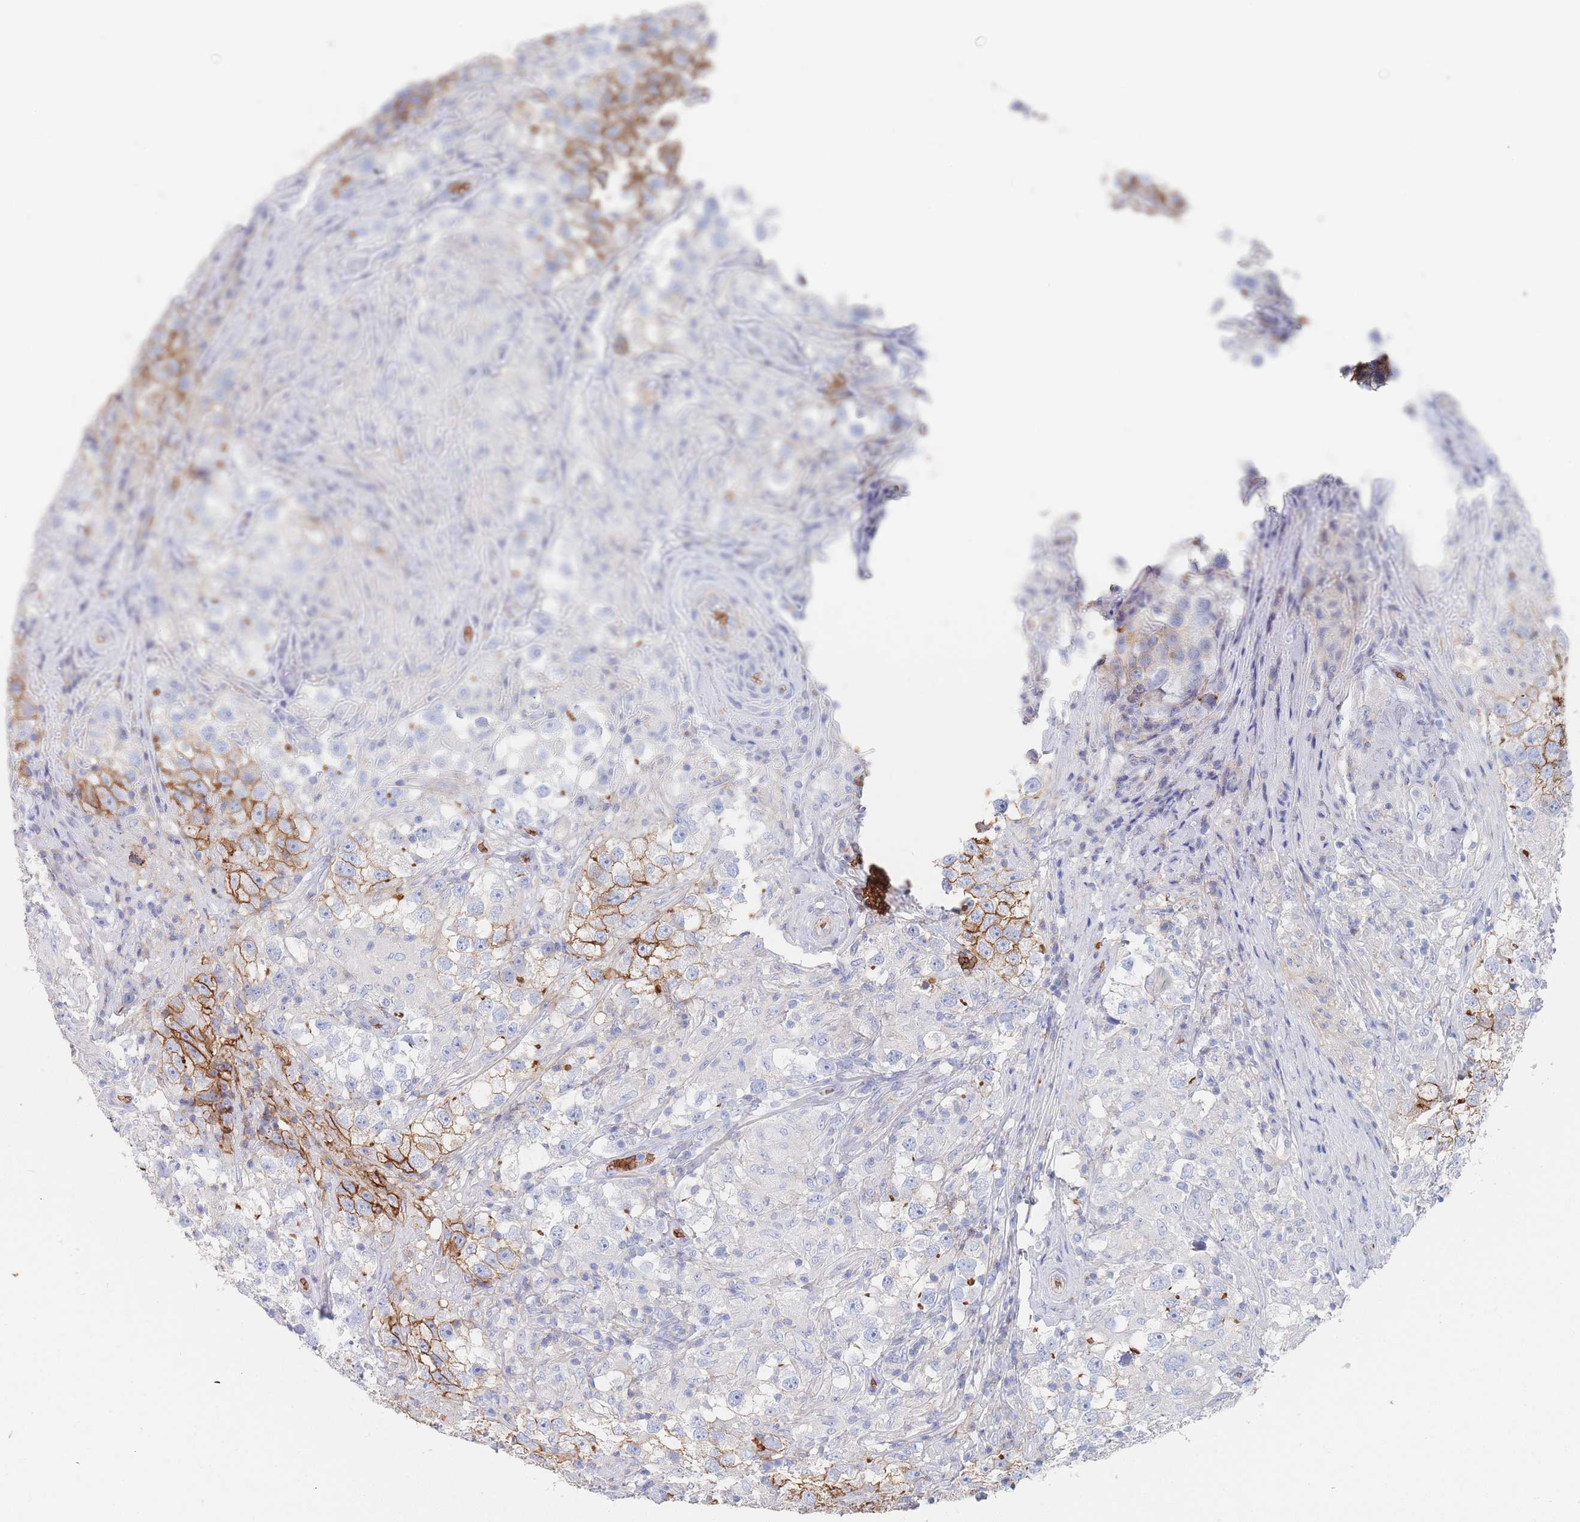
{"staining": {"intensity": "moderate", "quantity": "25%-75%", "location": "cytoplasmic/membranous"}, "tissue": "testis cancer", "cell_type": "Tumor cells", "image_type": "cancer", "snomed": [{"axis": "morphology", "description": "Seminoma, NOS"}, {"axis": "topography", "description": "Testis"}], "caption": "A micrograph of human testis cancer stained for a protein displays moderate cytoplasmic/membranous brown staining in tumor cells. (DAB (3,3'-diaminobenzidine) IHC with brightfield microscopy, high magnification).", "gene": "SLC2A1", "patient": {"sex": "male", "age": 46}}